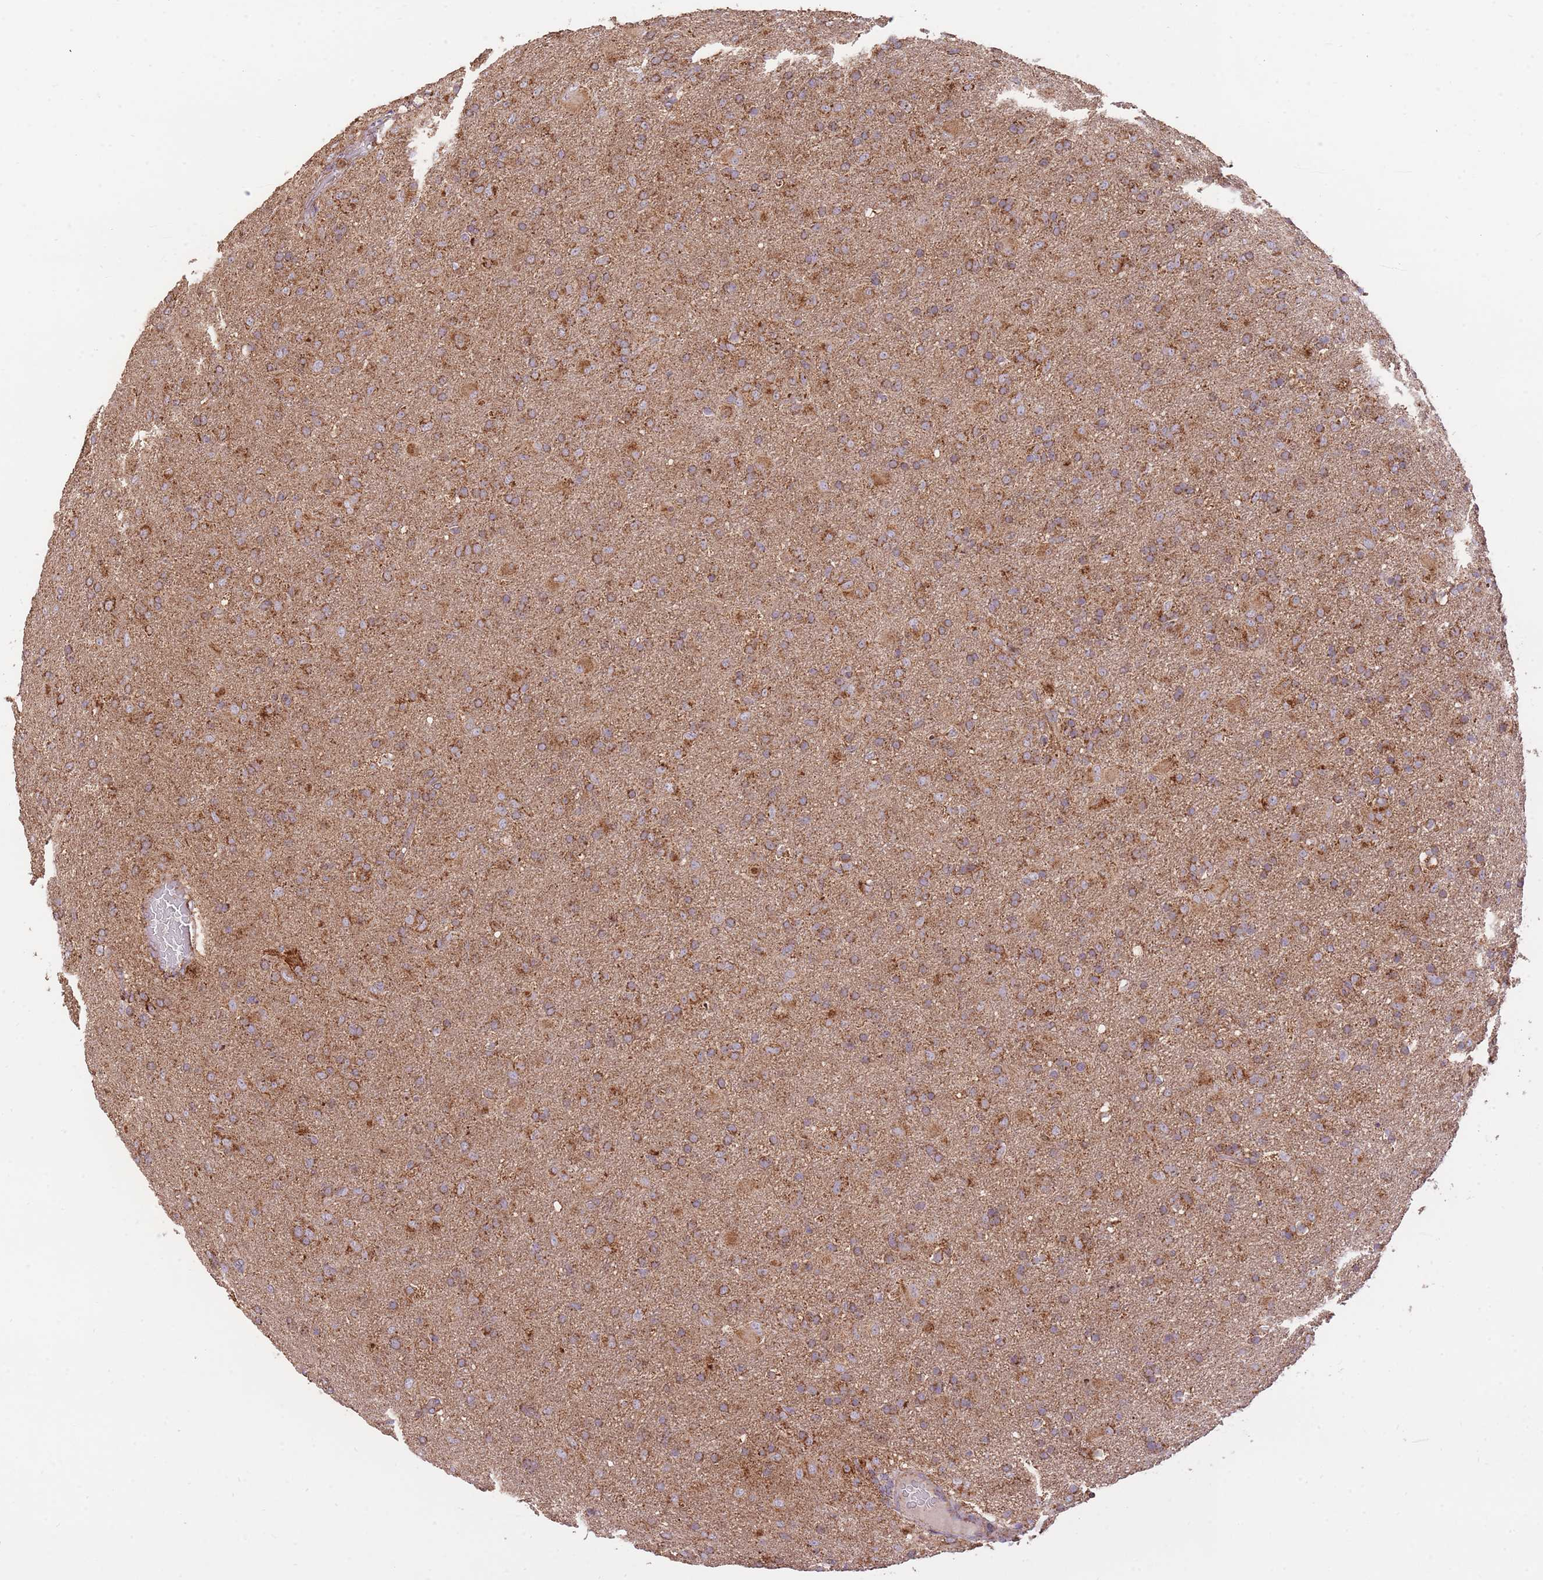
{"staining": {"intensity": "strong", "quantity": ">75%", "location": "cytoplasmic/membranous"}, "tissue": "glioma", "cell_type": "Tumor cells", "image_type": "cancer", "snomed": [{"axis": "morphology", "description": "Glioma, malignant, Low grade"}, {"axis": "topography", "description": "Brain"}], "caption": "Strong cytoplasmic/membranous protein staining is seen in approximately >75% of tumor cells in glioma.", "gene": "PREP", "patient": {"sex": "male", "age": 65}}